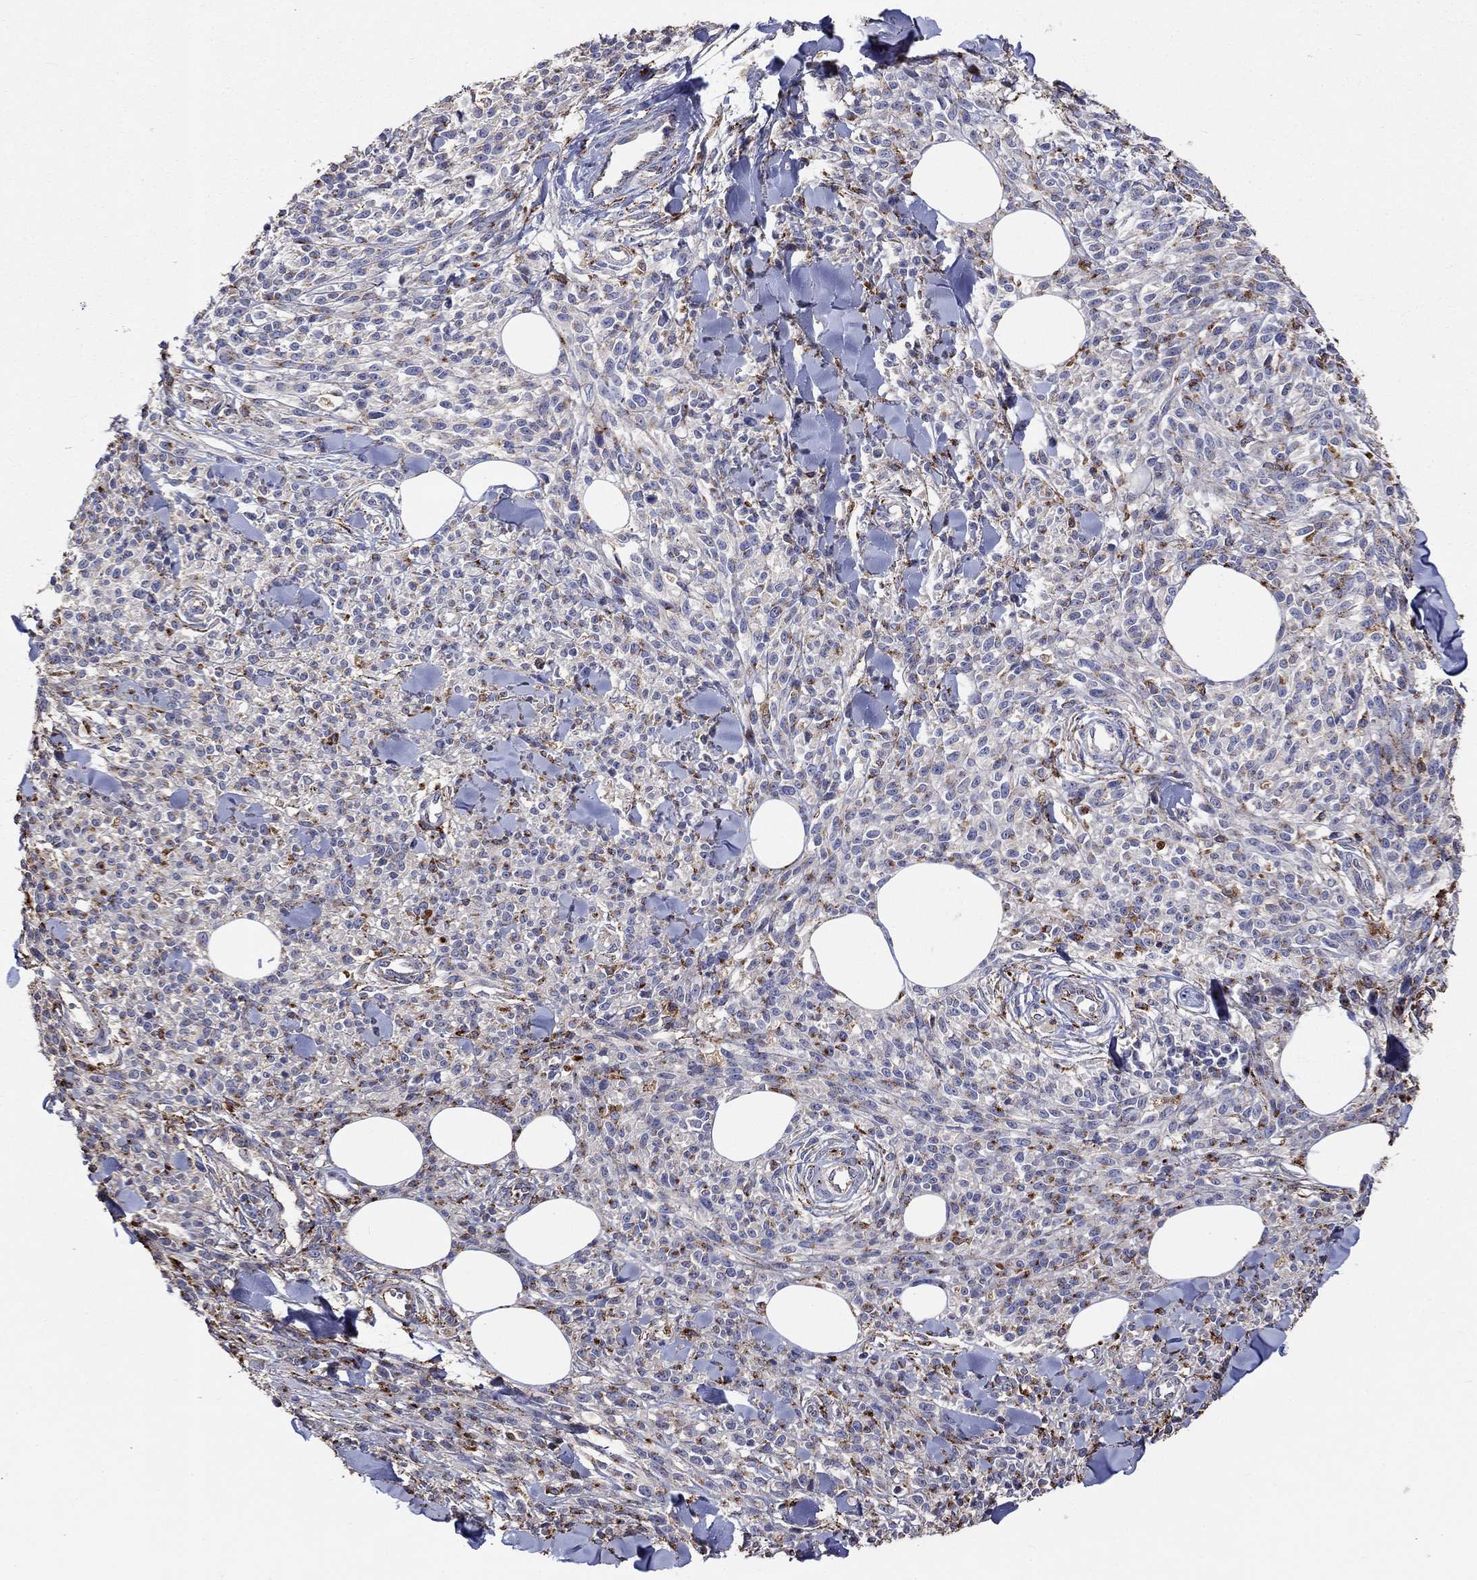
{"staining": {"intensity": "moderate", "quantity": "<25%", "location": "cytoplasmic/membranous"}, "tissue": "melanoma", "cell_type": "Tumor cells", "image_type": "cancer", "snomed": [{"axis": "morphology", "description": "Malignant melanoma, NOS"}, {"axis": "topography", "description": "Skin"}, {"axis": "topography", "description": "Skin of trunk"}], "caption": "A photomicrograph of human melanoma stained for a protein exhibits moderate cytoplasmic/membranous brown staining in tumor cells.", "gene": "CTSB", "patient": {"sex": "male", "age": 74}}